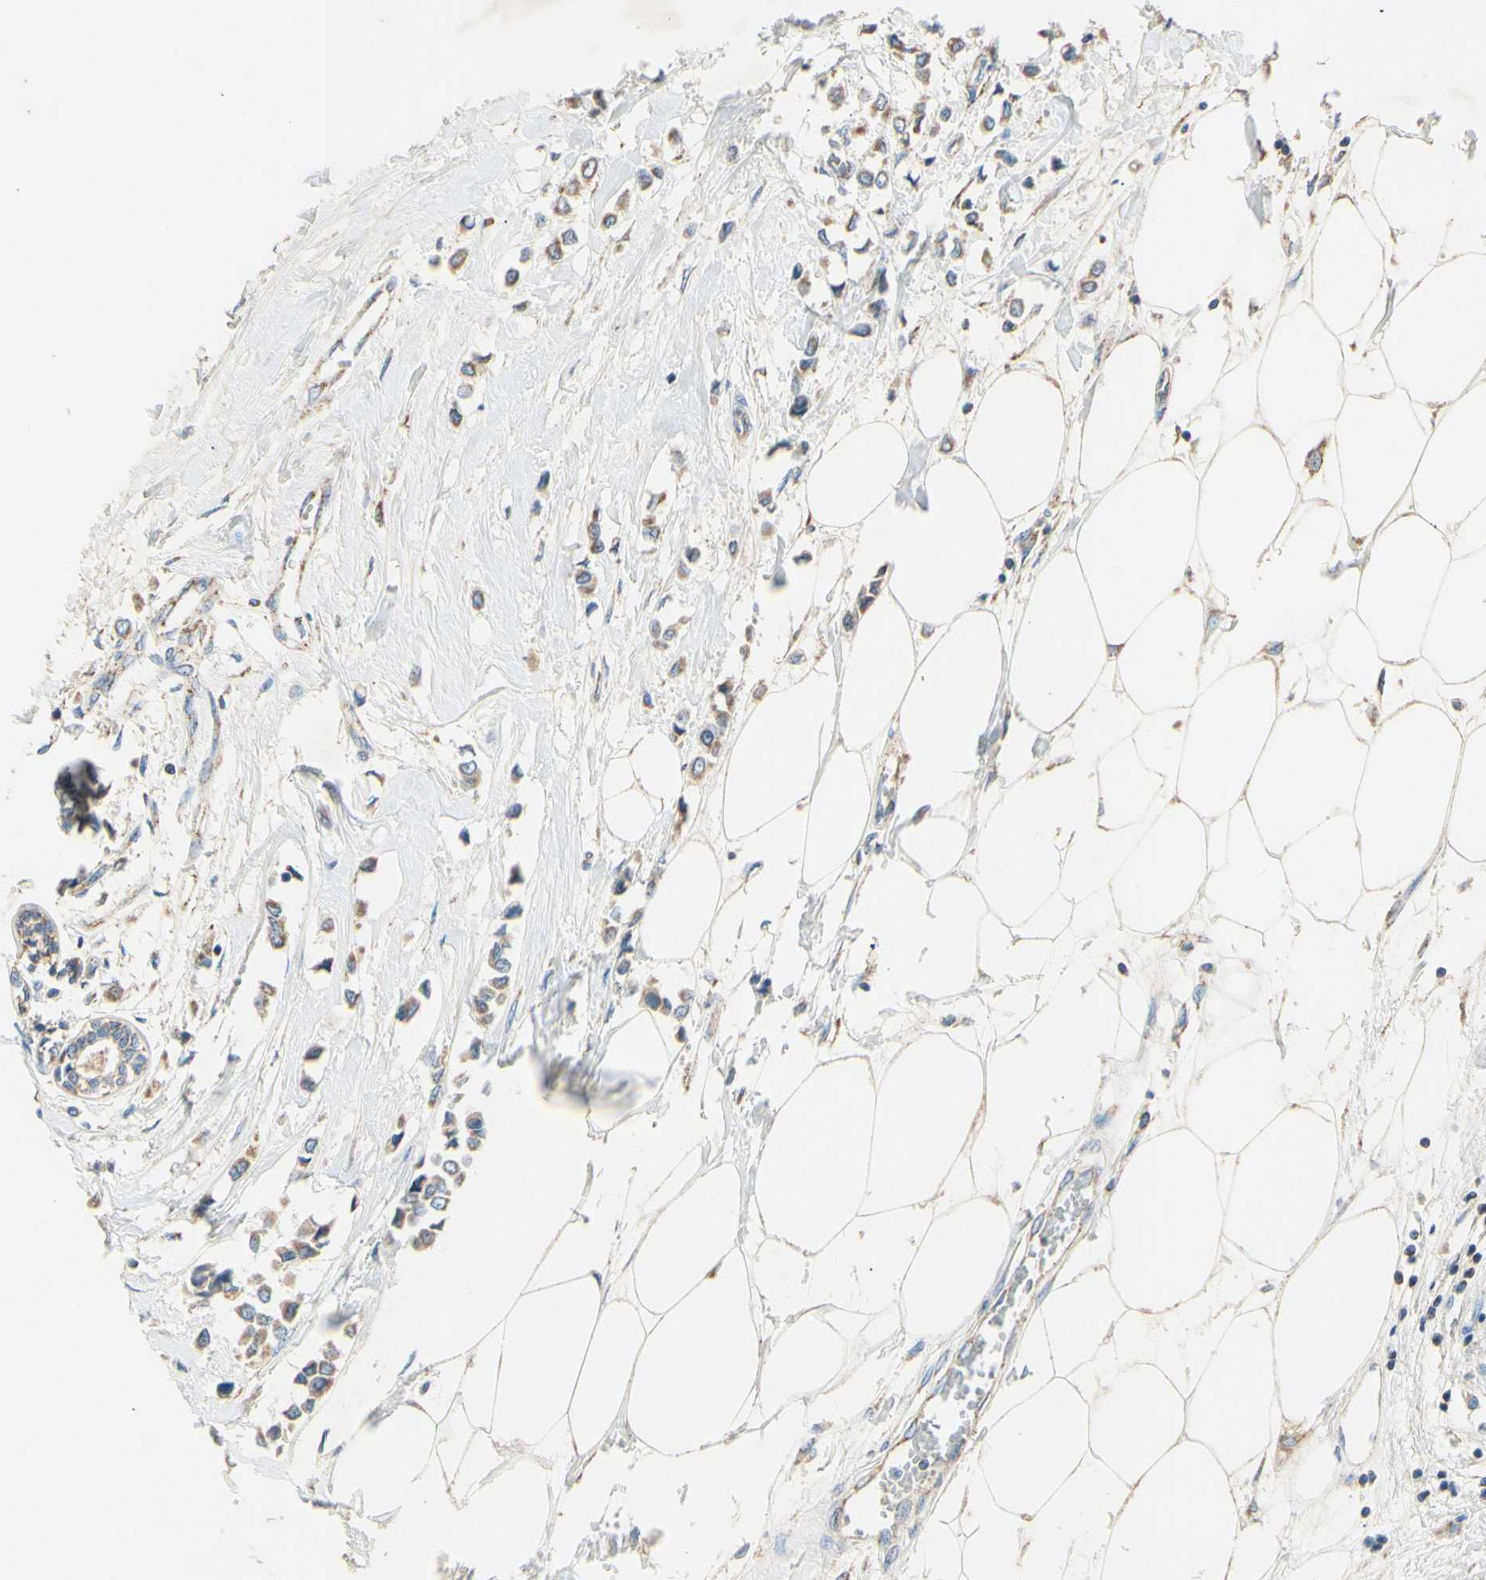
{"staining": {"intensity": "moderate", "quantity": ">75%", "location": "cytoplasmic/membranous"}, "tissue": "breast cancer", "cell_type": "Tumor cells", "image_type": "cancer", "snomed": [{"axis": "morphology", "description": "Lobular carcinoma"}, {"axis": "topography", "description": "Breast"}], "caption": "Moderate cytoplasmic/membranous expression for a protein is identified in approximately >75% of tumor cells of breast cancer (lobular carcinoma) using immunohistochemistry (IHC).", "gene": "PTGIS", "patient": {"sex": "female", "age": 51}}